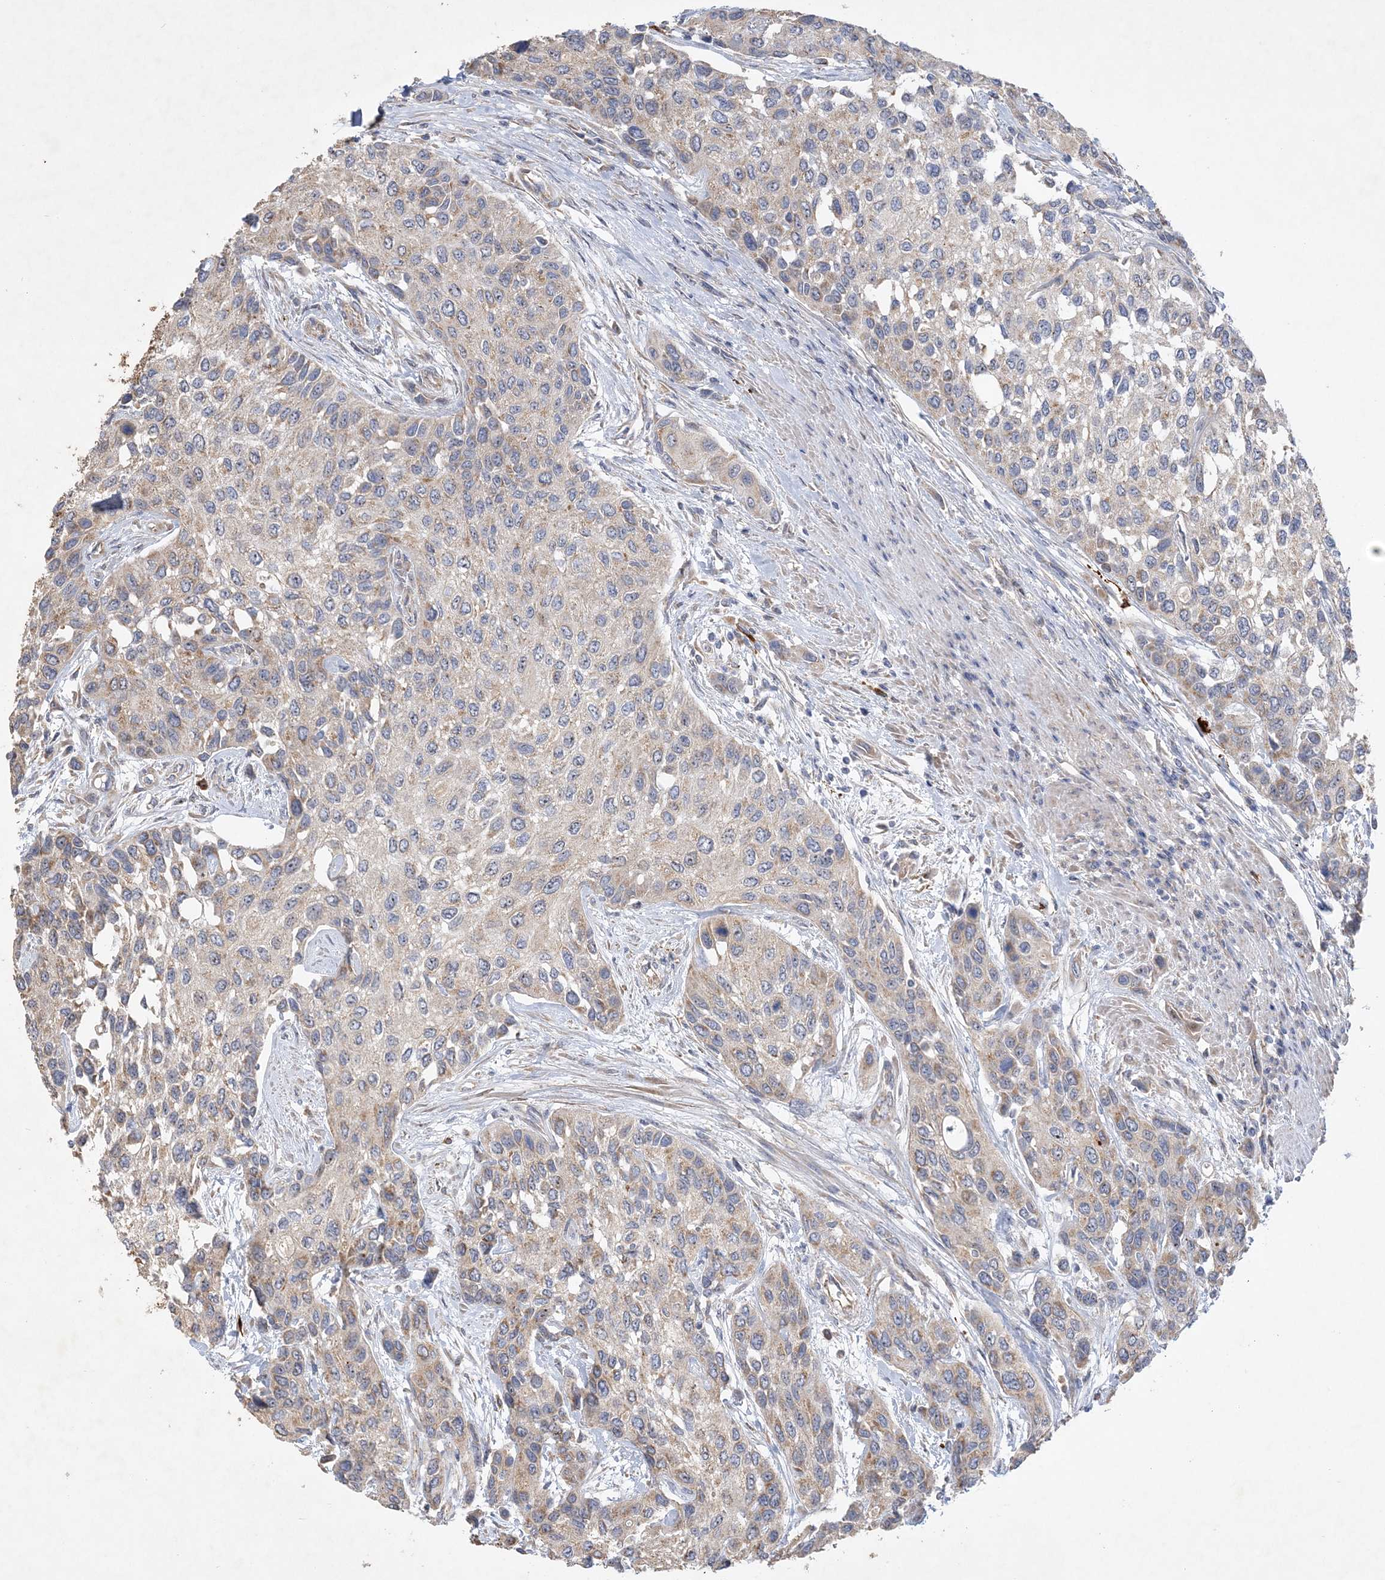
{"staining": {"intensity": "weak", "quantity": "<25%", "location": "cytoplasmic/membranous"}, "tissue": "urothelial cancer", "cell_type": "Tumor cells", "image_type": "cancer", "snomed": [{"axis": "morphology", "description": "Normal tissue, NOS"}, {"axis": "morphology", "description": "Urothelial carcinoma, High grade"}, {"axis": "topography", "description": "Vascular tissue"}, {"axis": "topography", "description": "Urinary bladder"}], "caption": "An IHC photomicrograph of urothelial carcinoma (high-grade) is shown. There is no staining in tumor cells of urothelial carcinoma (high-grade).", "gene": "FEZ2", "patient": {"sex": "female", "age": 56}}